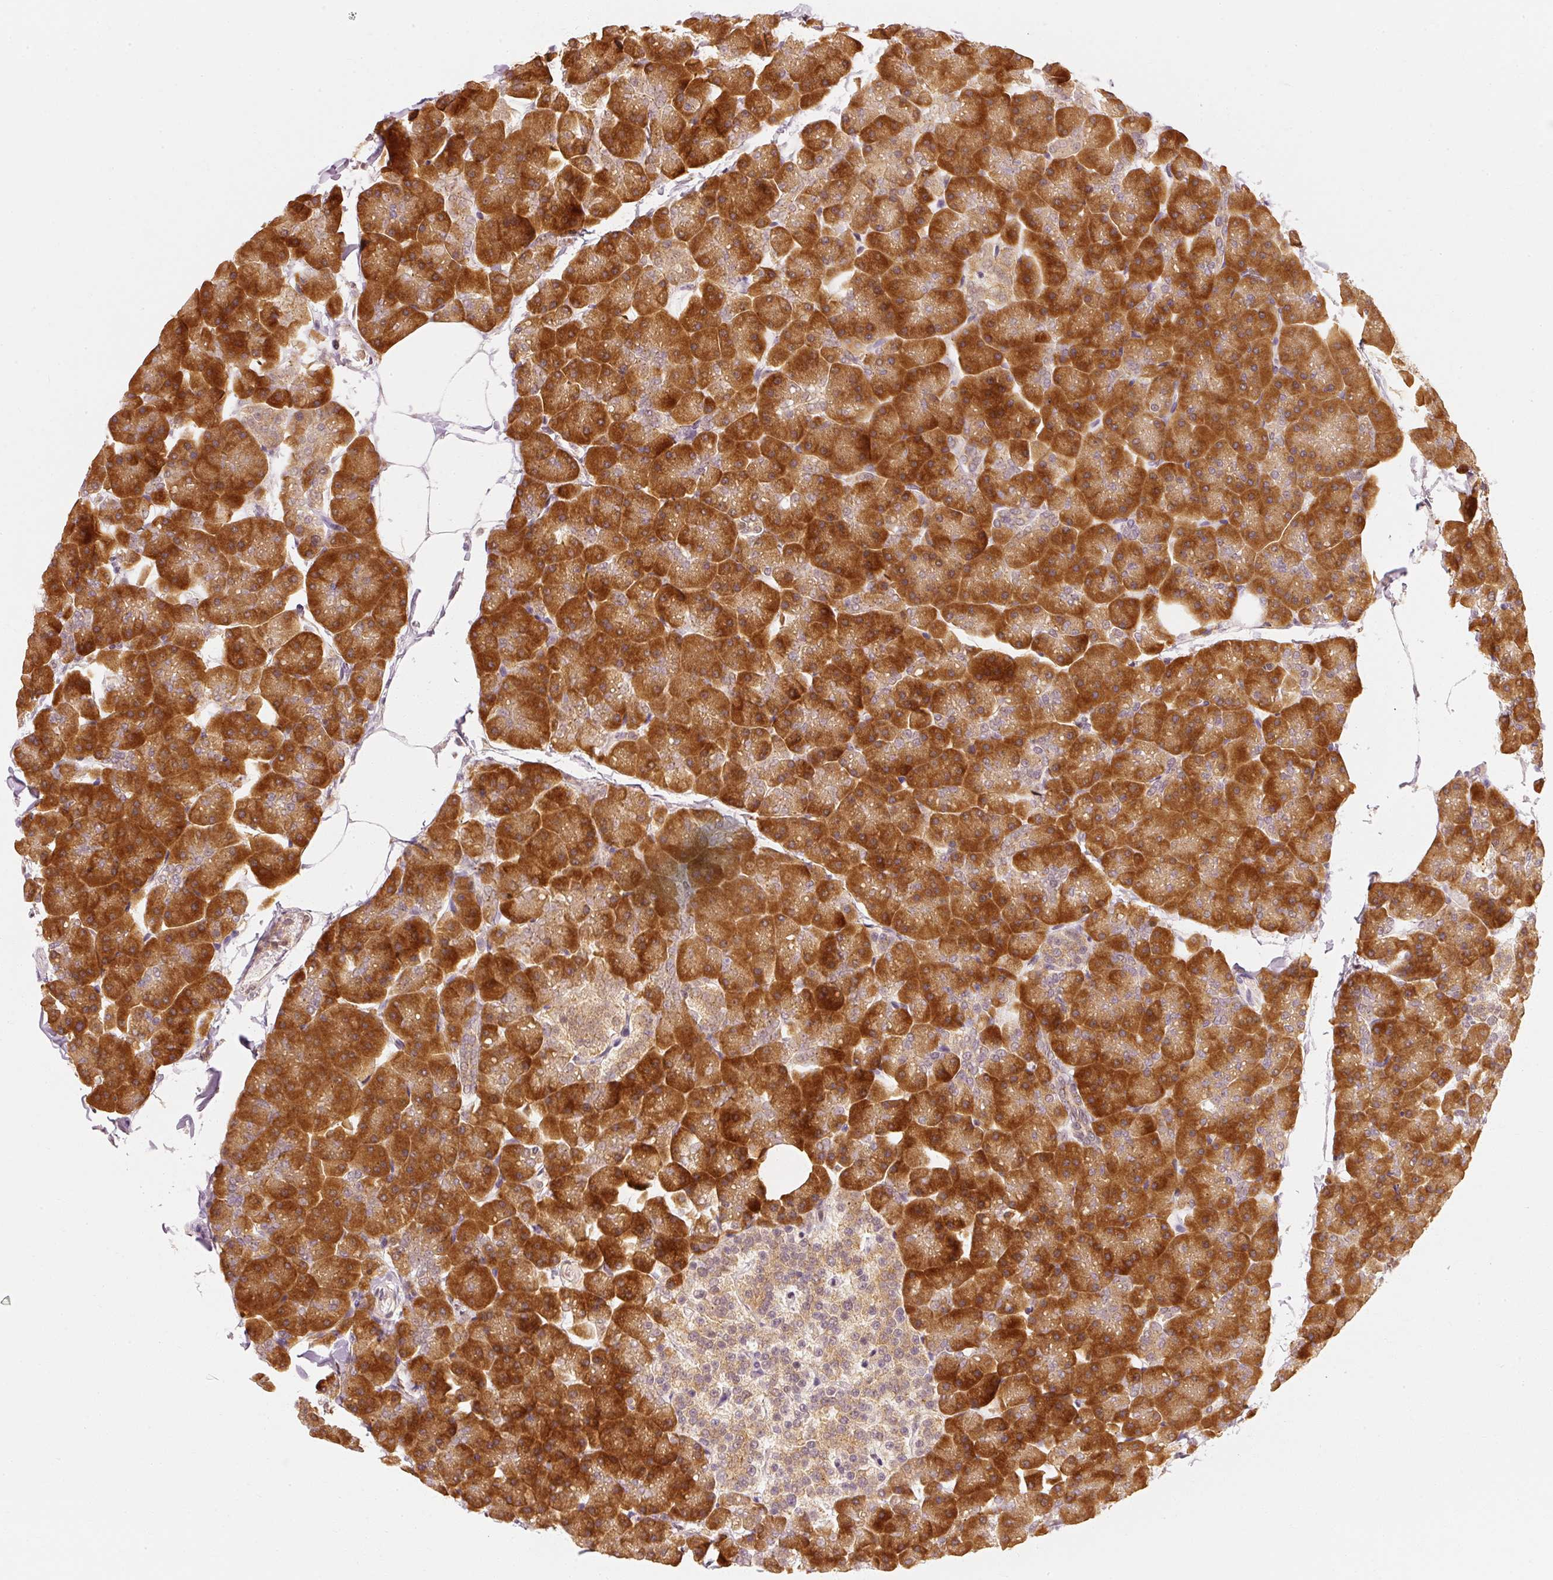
{"staining": {"intensity": "strong", "quantity": ">75%", "location": "cytoplasmic/membranous"}, "tissue": "pancreas", "cell_type": "Exocrine glandular cells", "image_type": "normal", "snomed": [{"axis": "morphology", "description": "Normal tissue, NOS"}, {"axis": "topography", "description": "Pancreas"}], "caption": "Protein staining of benign pancreas shows strong cytoplasmic/membranous positivity in about >75% of exocrine glandular cells.", "gene": "EEF1A1", "patient": {"sex": "male", "age": 35}}